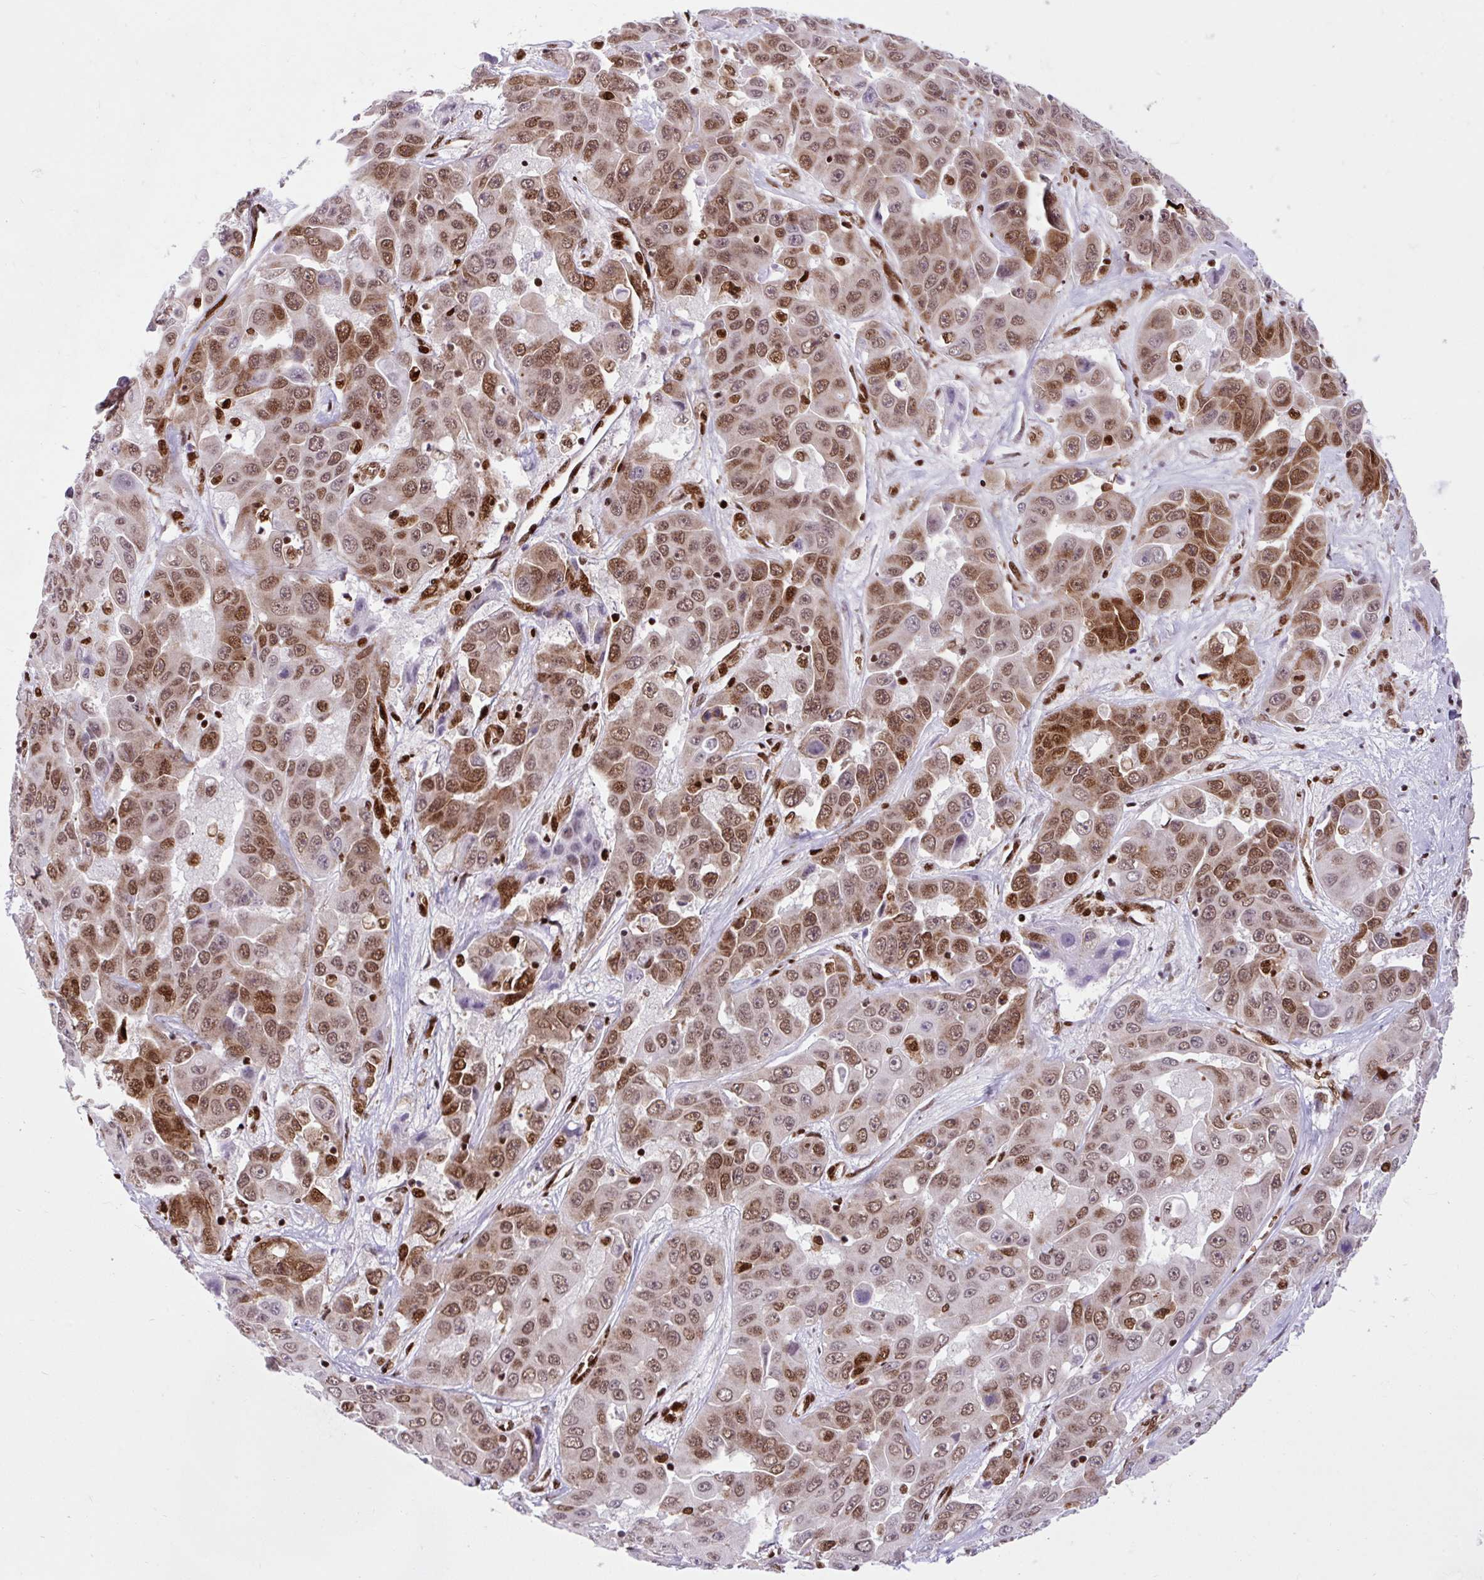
{"staining": {"intensity": "moderate", "quantity": ">75%", "location": "nuclear"}, "tissue": "liver cancer", "cell_type": "Tumor cells", "image_type": "cancer", "snomed": [{"axis": "morphology", "description": "Cholangiocarcinoma"}, {"axis": "topography", "description": "Liver"}], "caption": "A histopathology image of human liver cancer stained for a protein demonstrates moderate nuclear brown staining in tumor cells. The staining was performed using DAB, with brown indicating positive protein expression. Nuclei are stained blue with hematoxylin.", "gene": "FUS", "patient": {"sex": "female", "age": 52}}